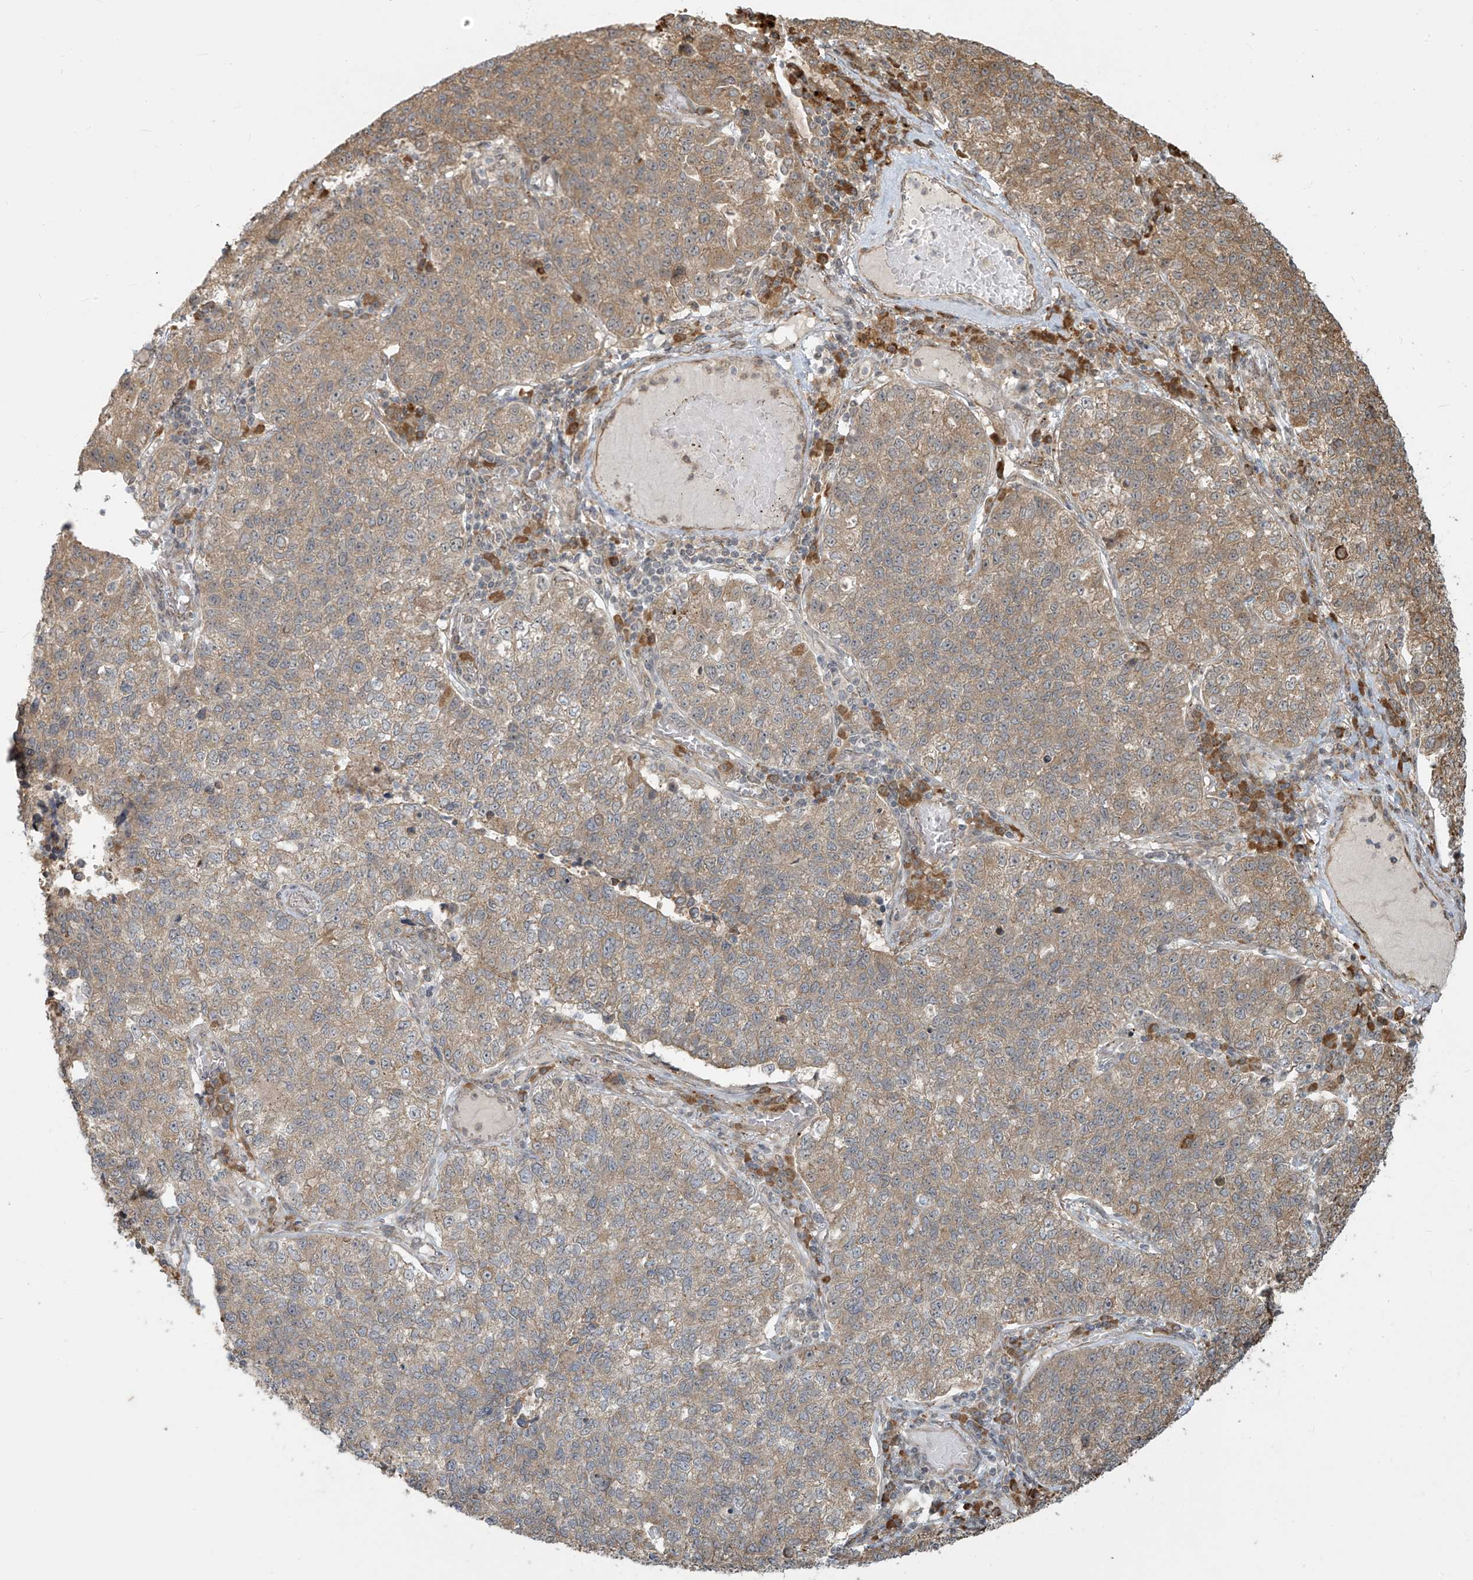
{"staining": {"intensity": "weak", "quantity": ">75%", "location": "cytoplasmic/membranous"}, "tissue": "lung cancer", "cell_type": "Tumor cells", "image_type": "cancer", "snomed": [{"axis": "morphology", "description": "Adenocarcinoma, NOS"}, {"axis": "topography", "description": "Lung"}], "caption": "Brown immunohistochemical staining in human adenocarcinoma (lung) exhibits weak cytoplasmic/membranous staining in about >75% of tumor cells.", "gene": "PLEKHM3", "patient": {"sex": "male", "age": 49}}